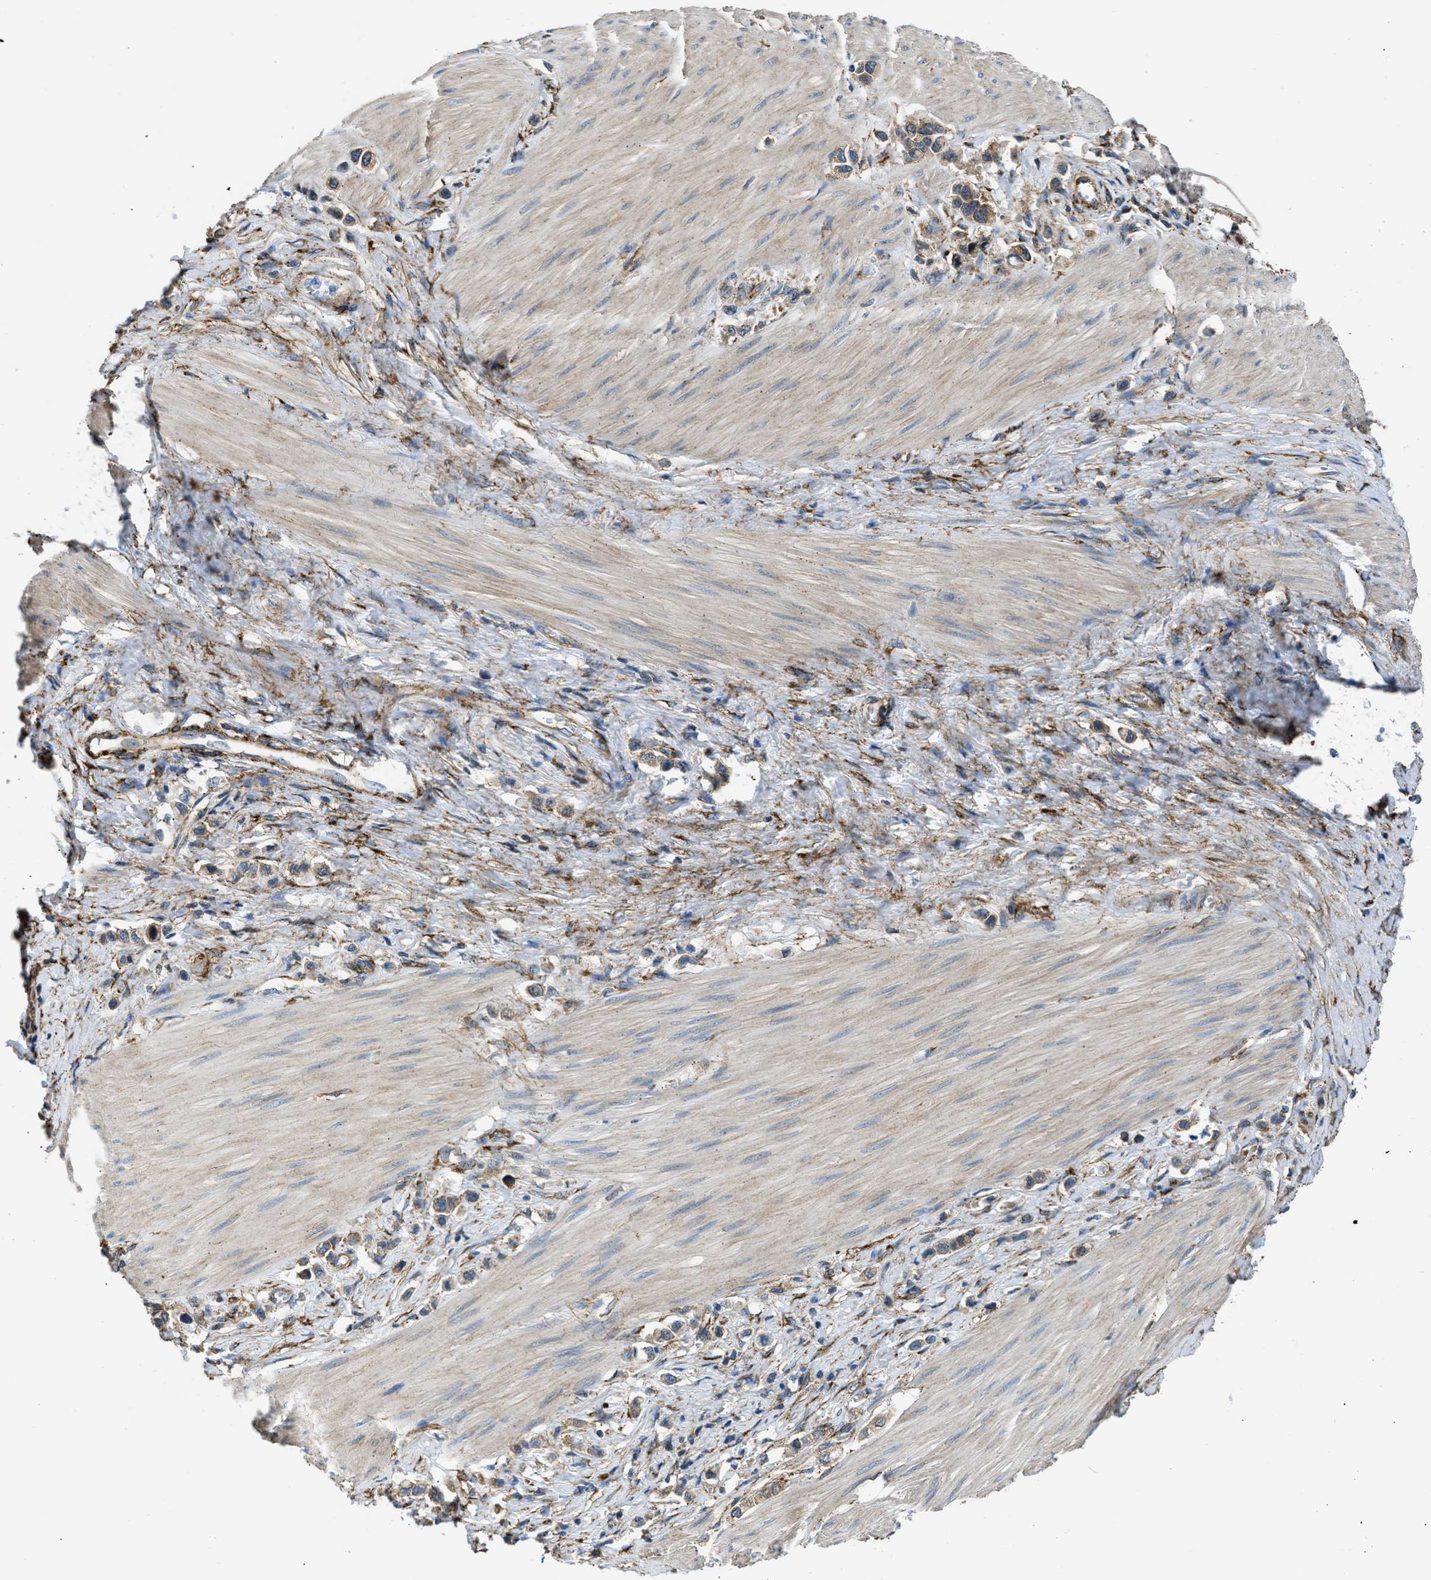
{"staining": {"intensity": "moderate", "quantity": ">75%", "location": "cytoplasmic/membranous"}, "tissue": "stomach cancer", "cell_type": "Tumor cells", "image_type": "cancer", "snomed": [{"axis": "morphology", "description": "Adenocarcinoma, NOS"}, {"axis": "topography", "description": "Stomach"}], "caption": "This is an image of immunohistochemistry staining of stomach cancer (adenocarcinoma), which shows moderate staining in the cytoplasmic/membranous of tumor cells.", "gene": "SEPTIN2", "patient": {"sex": "female", "age": 65}}